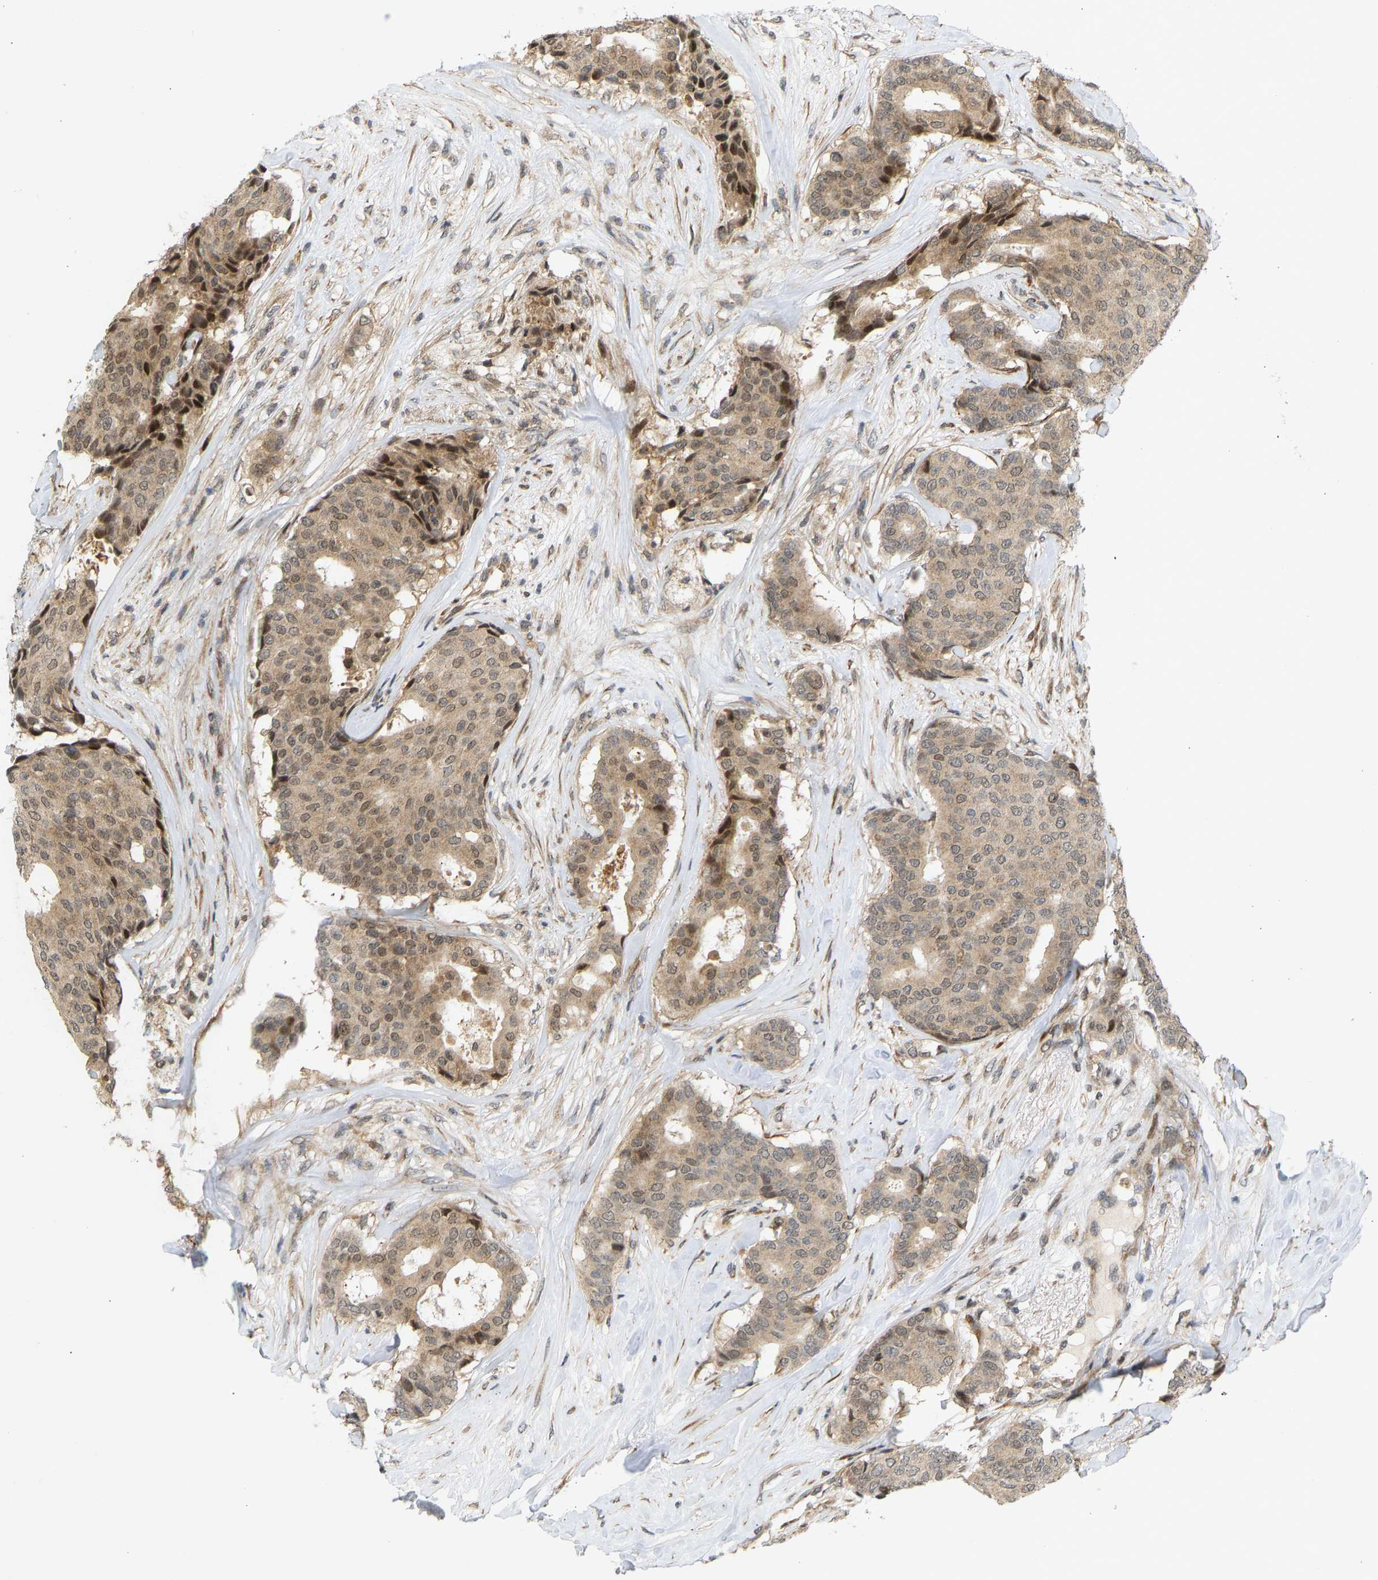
{"staining": {"intensity": "moderate", "quantity": ">75%", "location": "cytoplasmic/membranous,nuclear"}, "tissue": "breast cancer", "cell_type": "Tumor cells", "image_type": "cancer", "snomed": [{"axis": "morphology", "description": "Duct carcinoma"}, {"axis": "topography", "description": "Breast"}], "caption": "DAB (3,3'-diaminobenzidine) immunohistochemical staining of human breast cancer (intraductal carcinoma) displays moderate cytoplasmic/membranous and nuclear protein positivity in approximately >75% of tumor cells.", "gene": "BAG1", "patient": {"sex": "female", "age": 75}}